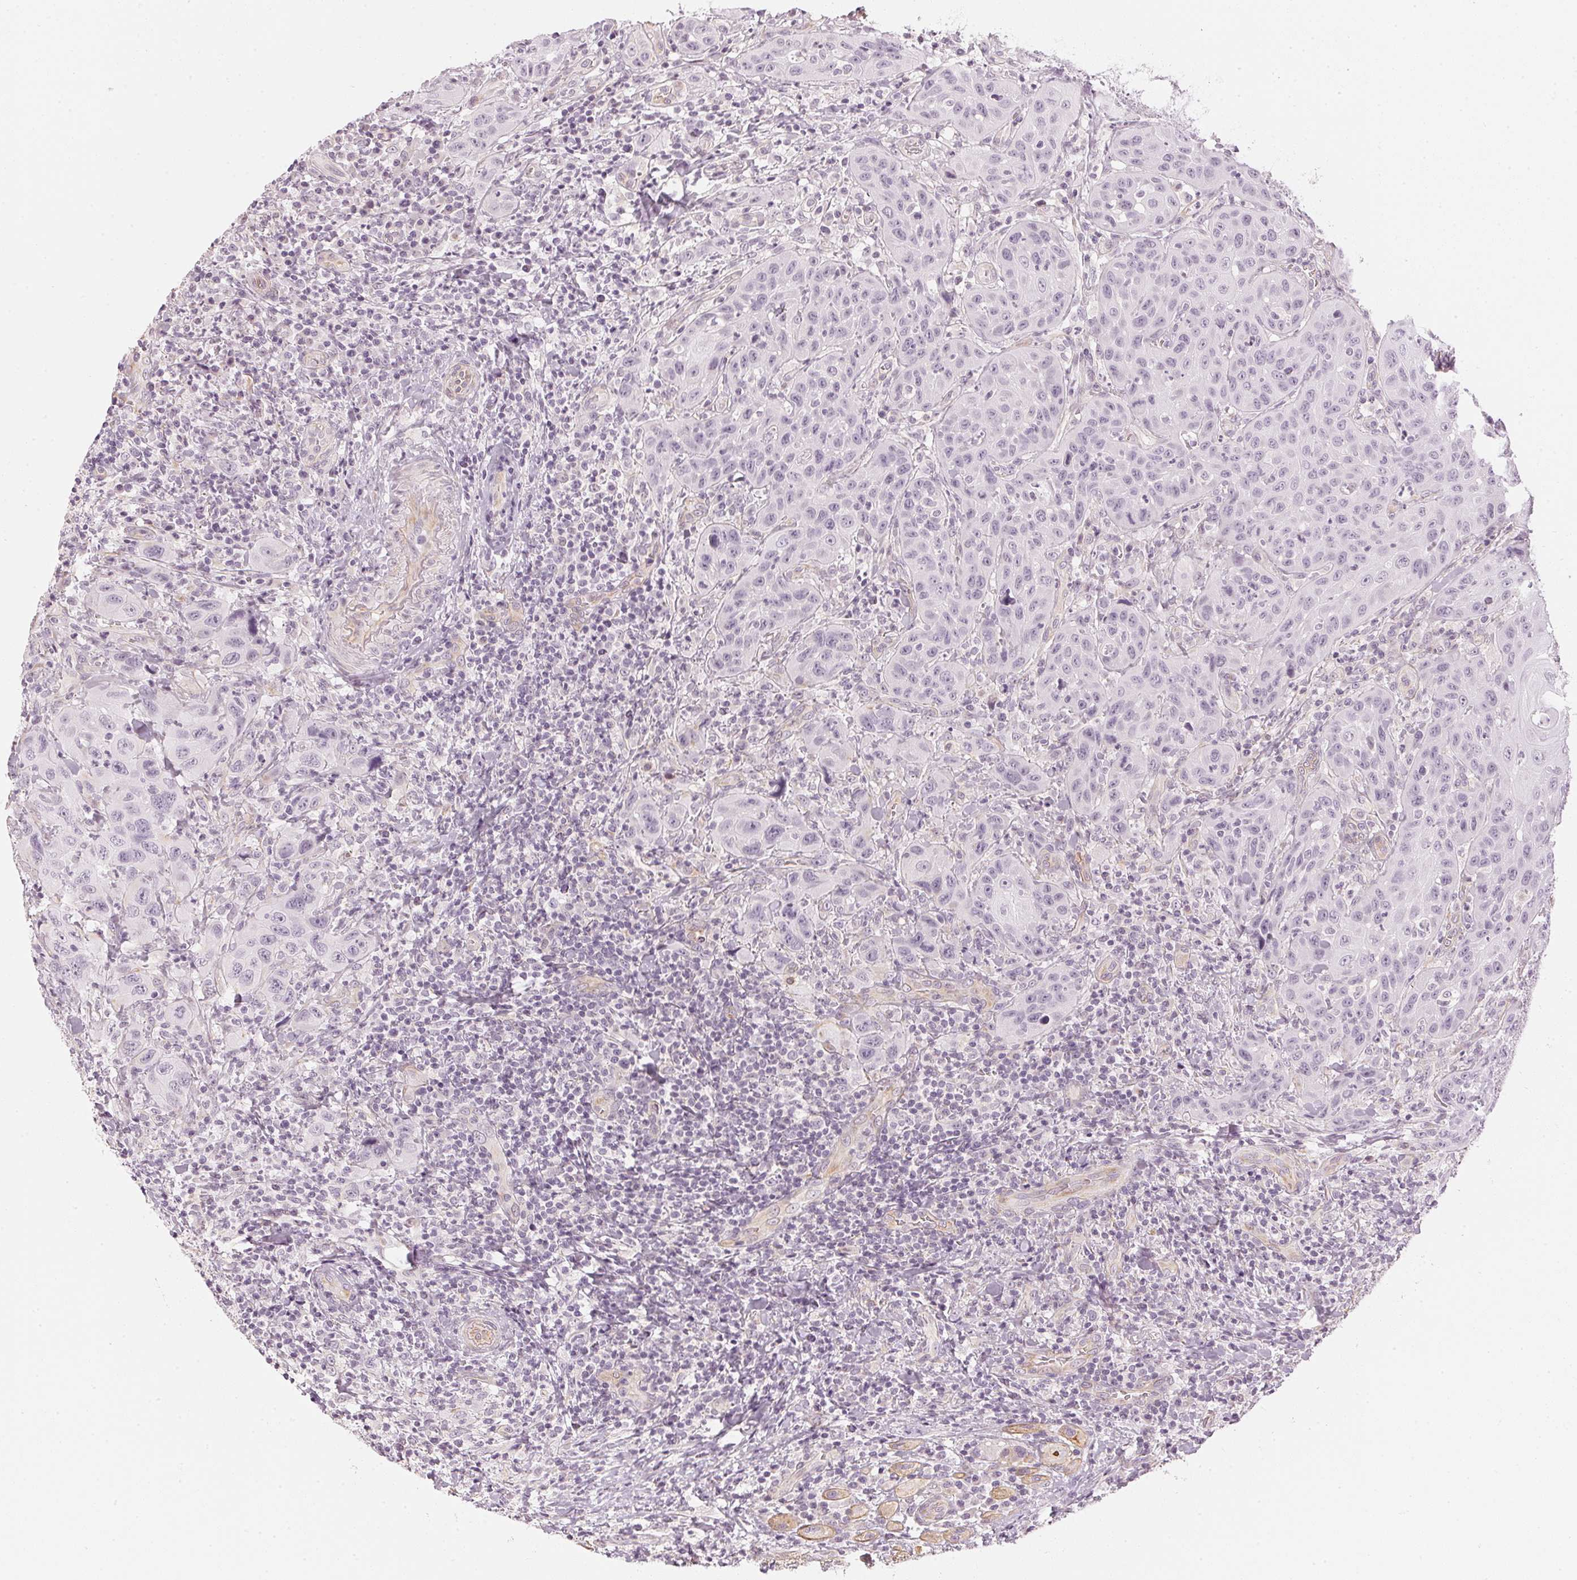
{"staining": {"intensity": "negative", "quantity": "none", "location": "none"}, "tissue": "head and neck cancer", "cell_type": "Tumor cells", "image_type": "cancer", "snomed": [{"axis": "morphology", "description": "Normal tissue, NOS"}, {"axis": "morphology", "description": "Squamous cell carcinoma, NOS"}, {"axis": "topography", "description": "Oral tissue"}, {"axis": "topography", "description": "Tounge, NOS"}, {"axis": "topography", "description": "Head-Neck"}], "caption": "Head and neck cancer (squamous cell carcinoma) was stained to show a protein in brown. There is no significant expression in tumor cells. (DAB (3,3'-diaminobenzidine) immunohistochemistry (IHC), high magnification).", "gene": "APLP1", "patient": {"sex": "male", "age": 62}}